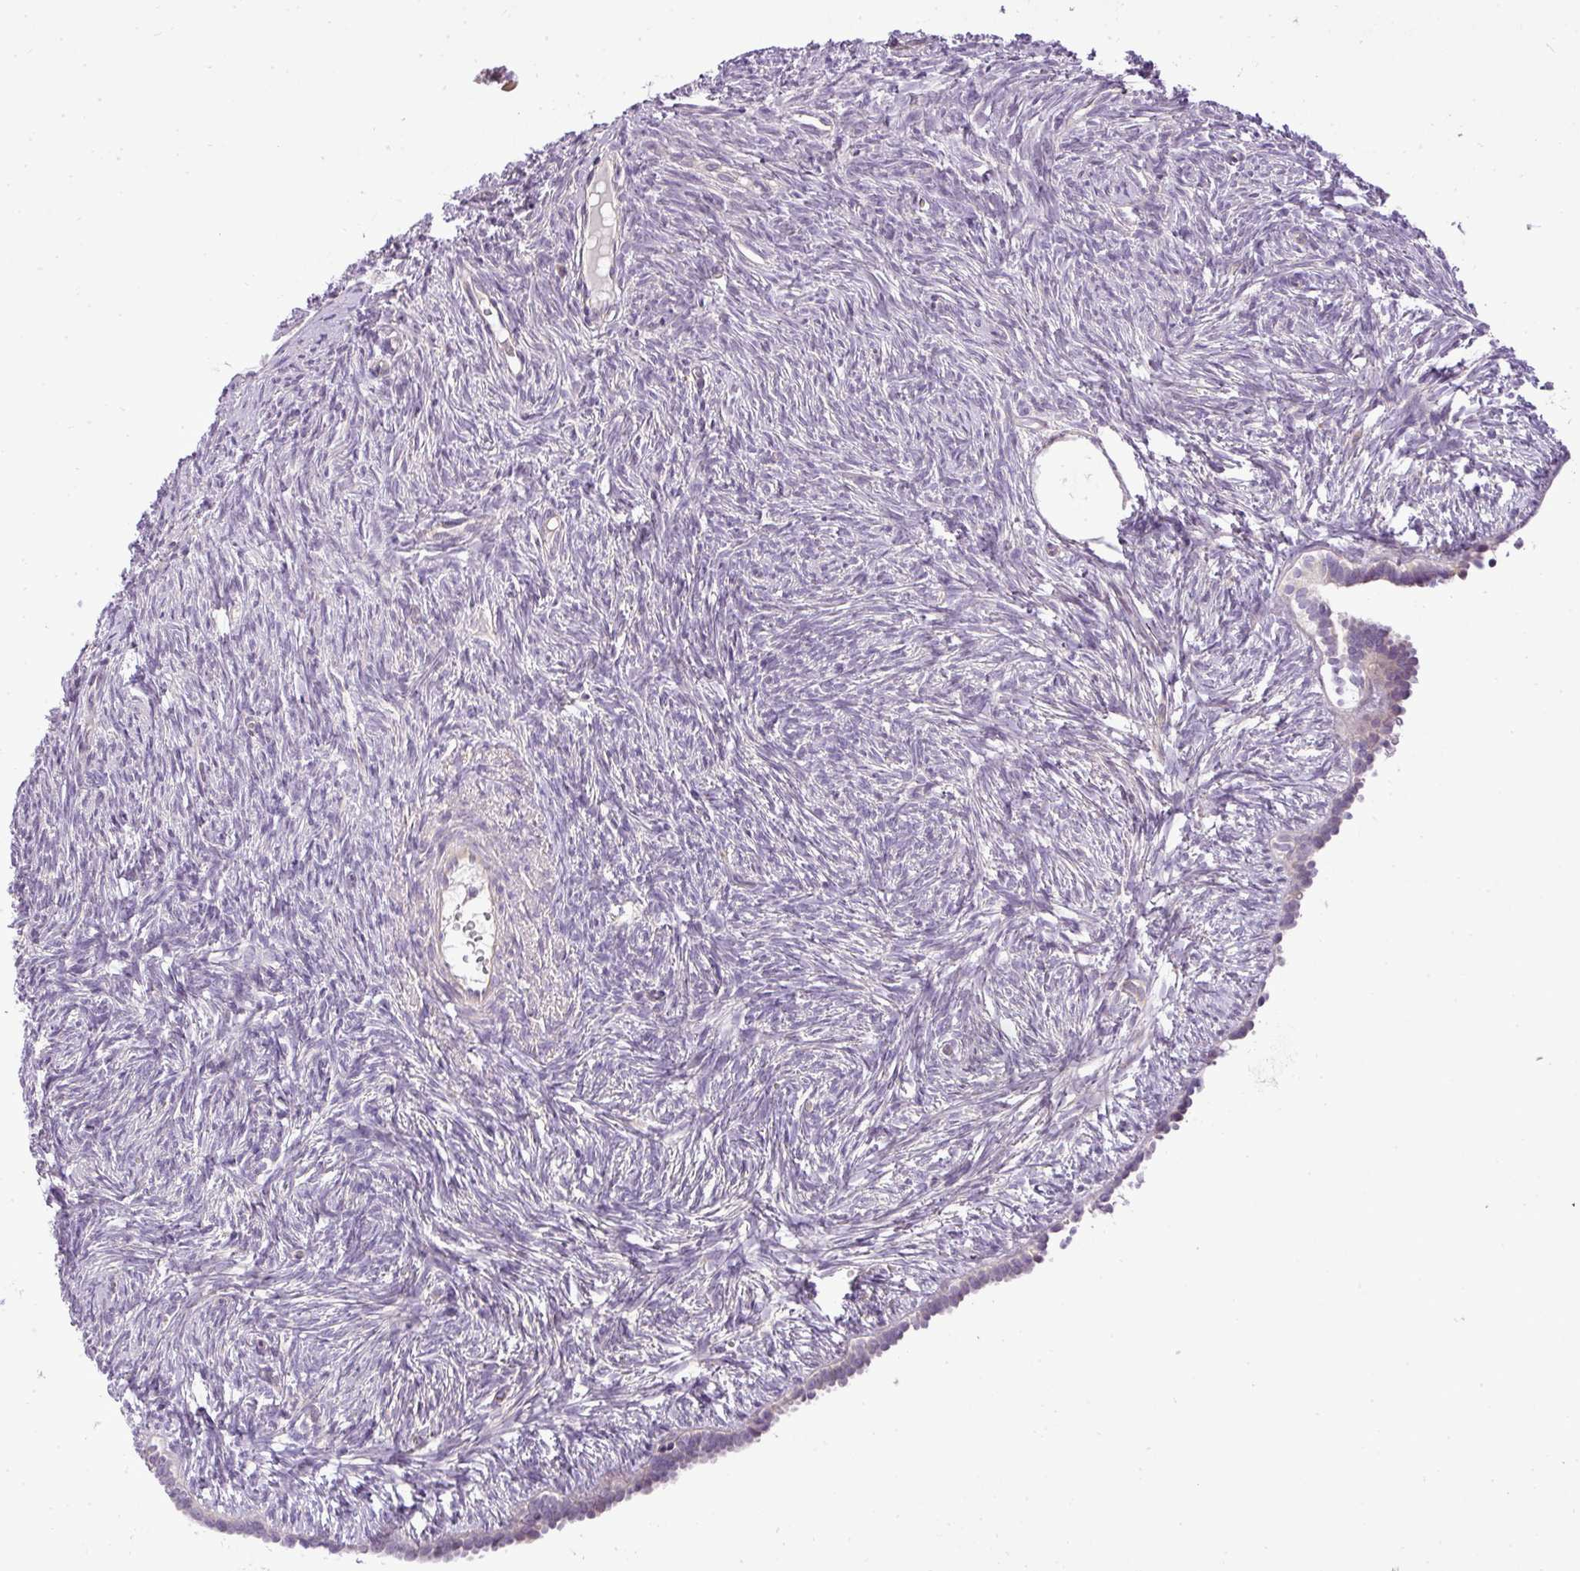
{"staining": {"intensity": "weak", "quantity": ">75%", "location": "cytoplasmic/membranous"}, "tissue": "ovary", "cell_type": "Follicle cells", "image_type": "normal", "snomed": [{"axis": "morphology", "description": "Normal tissue, NOS"}, {"axis": "topography", "description": "Ovary"}], "caption": "Protein analysis of normal ovary exhibits weak cytoplasmic/membranous expression in about >75% of follicle cells.", "gene": "ZDHHC1", "patient": {"sex": "female", "age": 51}}